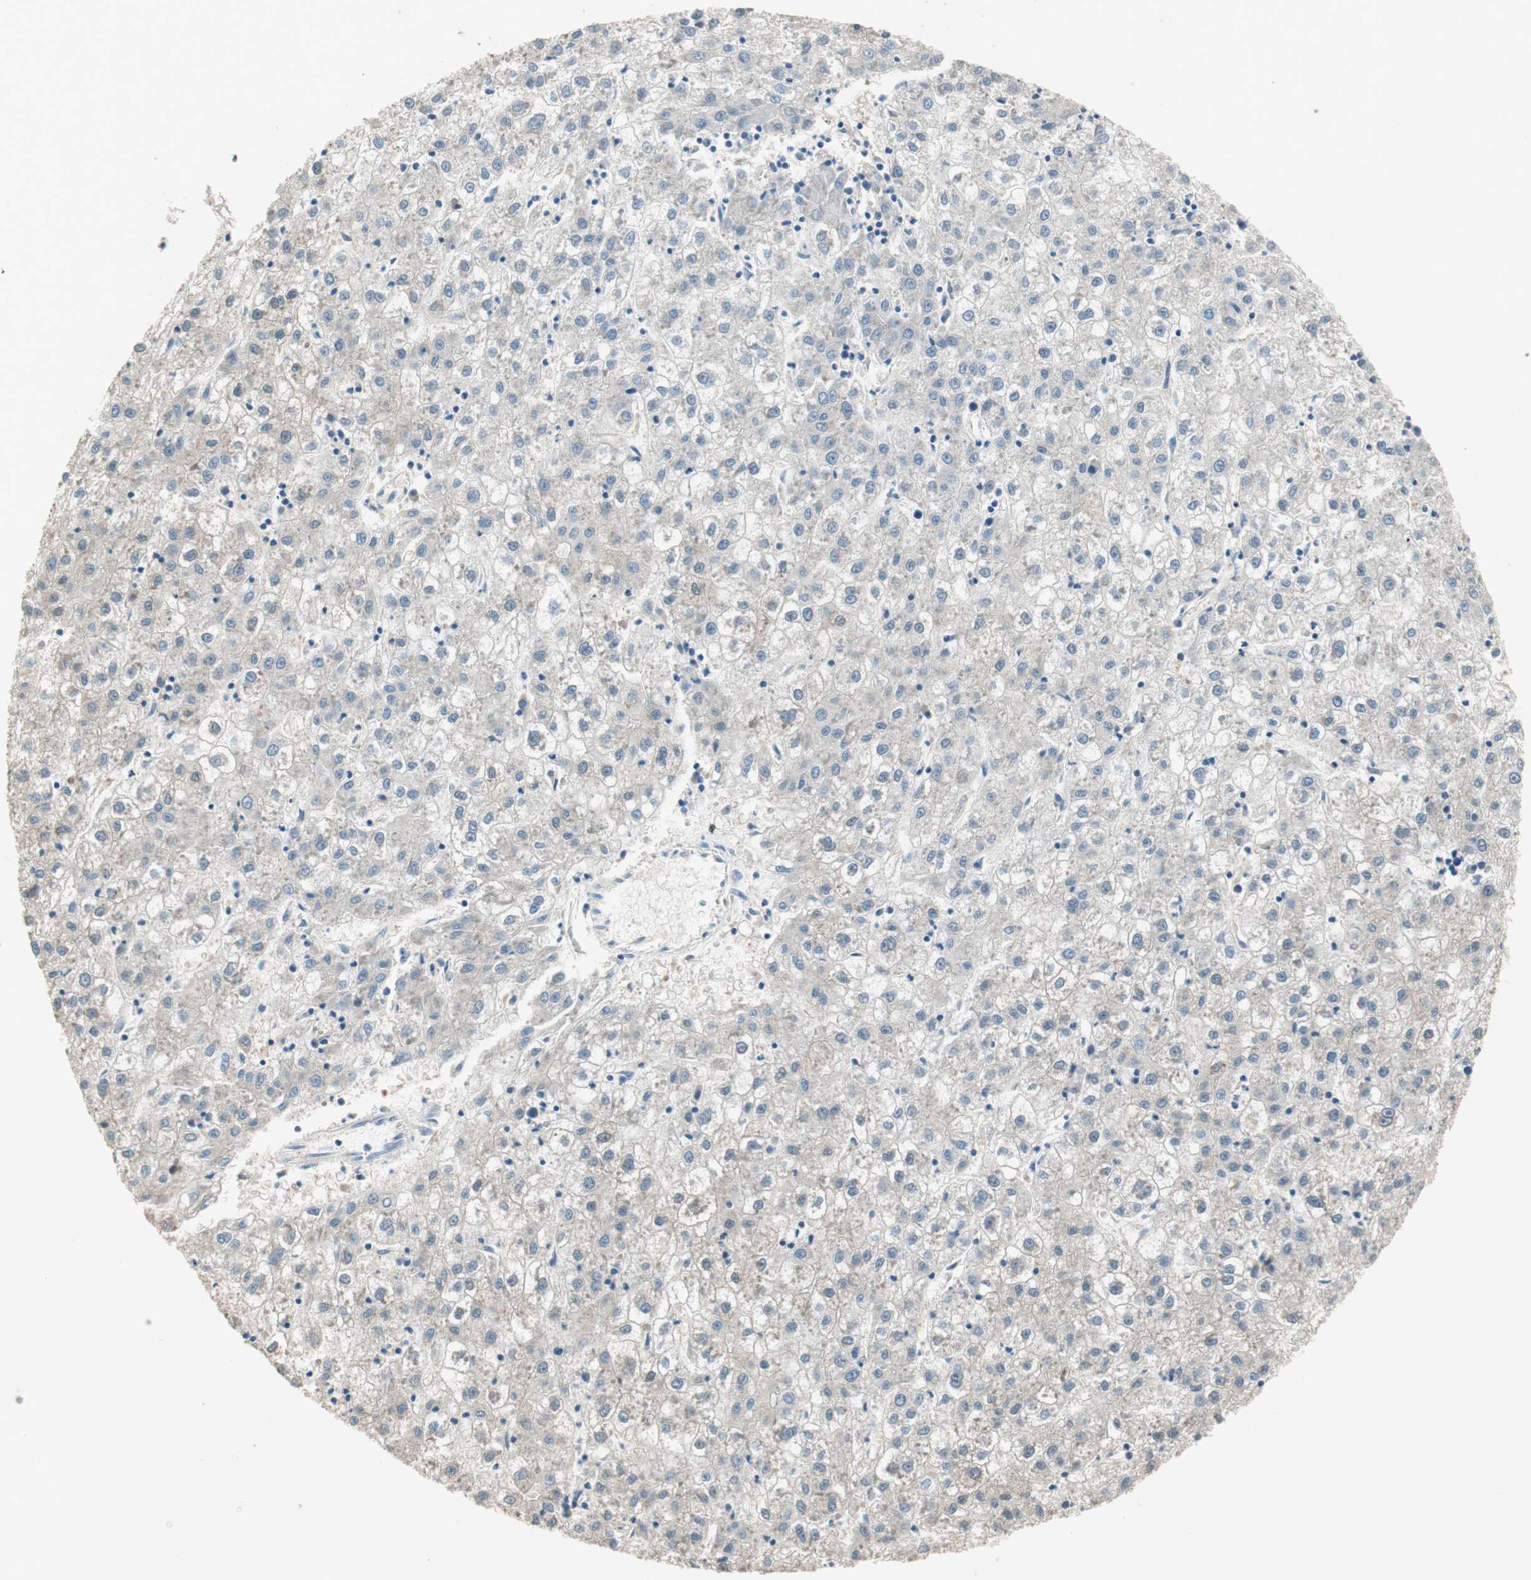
{"staining": {"intensity": "negative", "quantity": "none", "location": "none"}, "tissue": "liver cancer", "cell_type": "Tumor cells", "image_type": "cancer", "snomed": [{"axis": "morphology", "description": "Carcinoma, Hepatocellular, NOS"}, {"axis": "topography", "description": "Liver"}], "caption": "A high-resolution micrograph shows immunohistochemistry (IHC) staining of liver cancer (hepatocellular carcinoma), which shows no significant expression in tumor cells. Nuclei are stained in blue.", "gene": "SEC16A", "patient": {"sex": "male", "age": 72}}